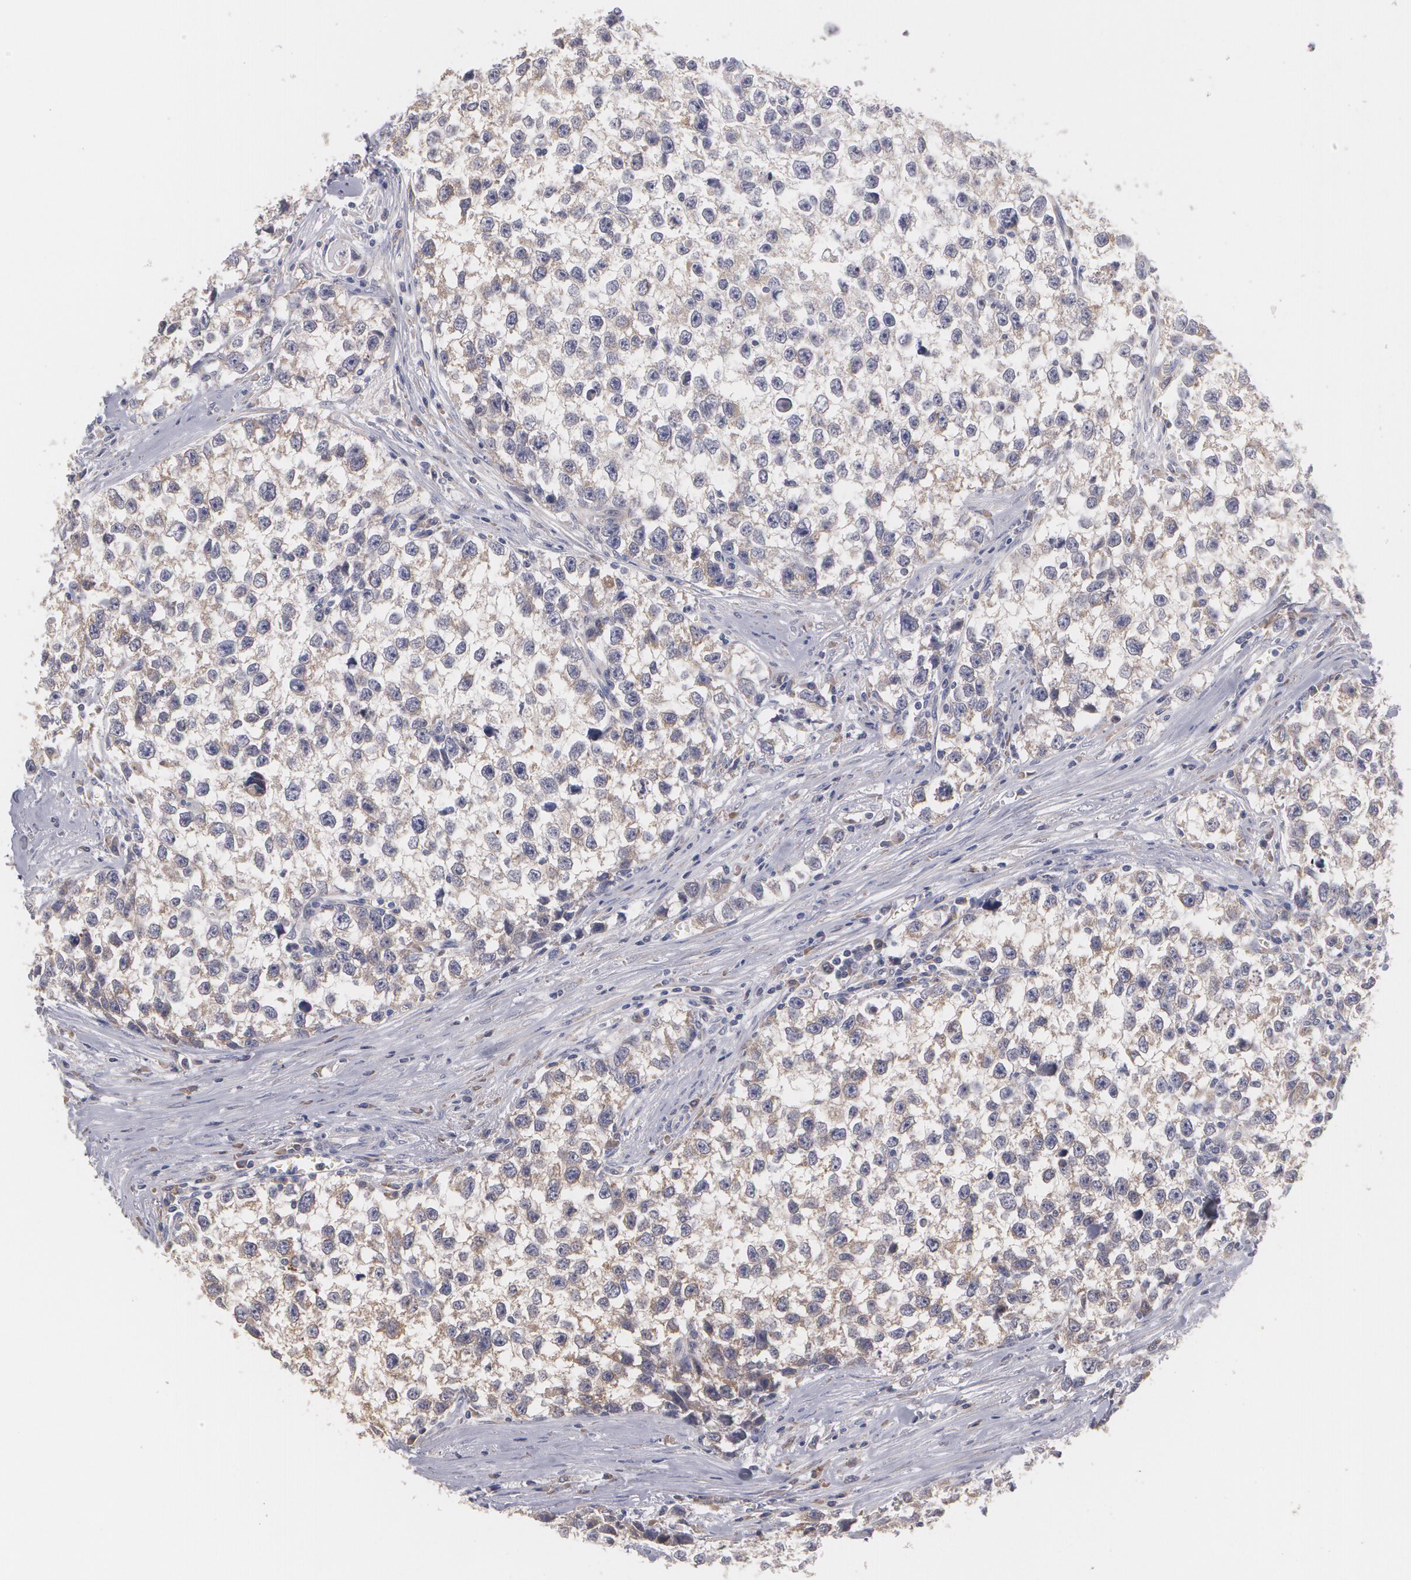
{"staining": {"intensity": "weak", "quantity": "25%-75%", "location": "cytoplasmic/membranous"}, "tissue": "testis cancer", "cell_type": "Tumor cells", "image_type": "cancer", "snomed": [{"axis": "morphology", "description": "Seminoma, NOS"}, {"axis": "morphology", "description": "Carcinoma, Embryonal, NOS"}, {"axis": "topography", "description": "Testis"}], "caption": "The histopathology image exhibits a brown stain indicating the presence of a protein in the cytoplasmic/membranous of tumor cells in testis cancer (embryonal carcinoma).", "gene": "MTHFD1", "patient": {"sex": "male", "age": 30}}